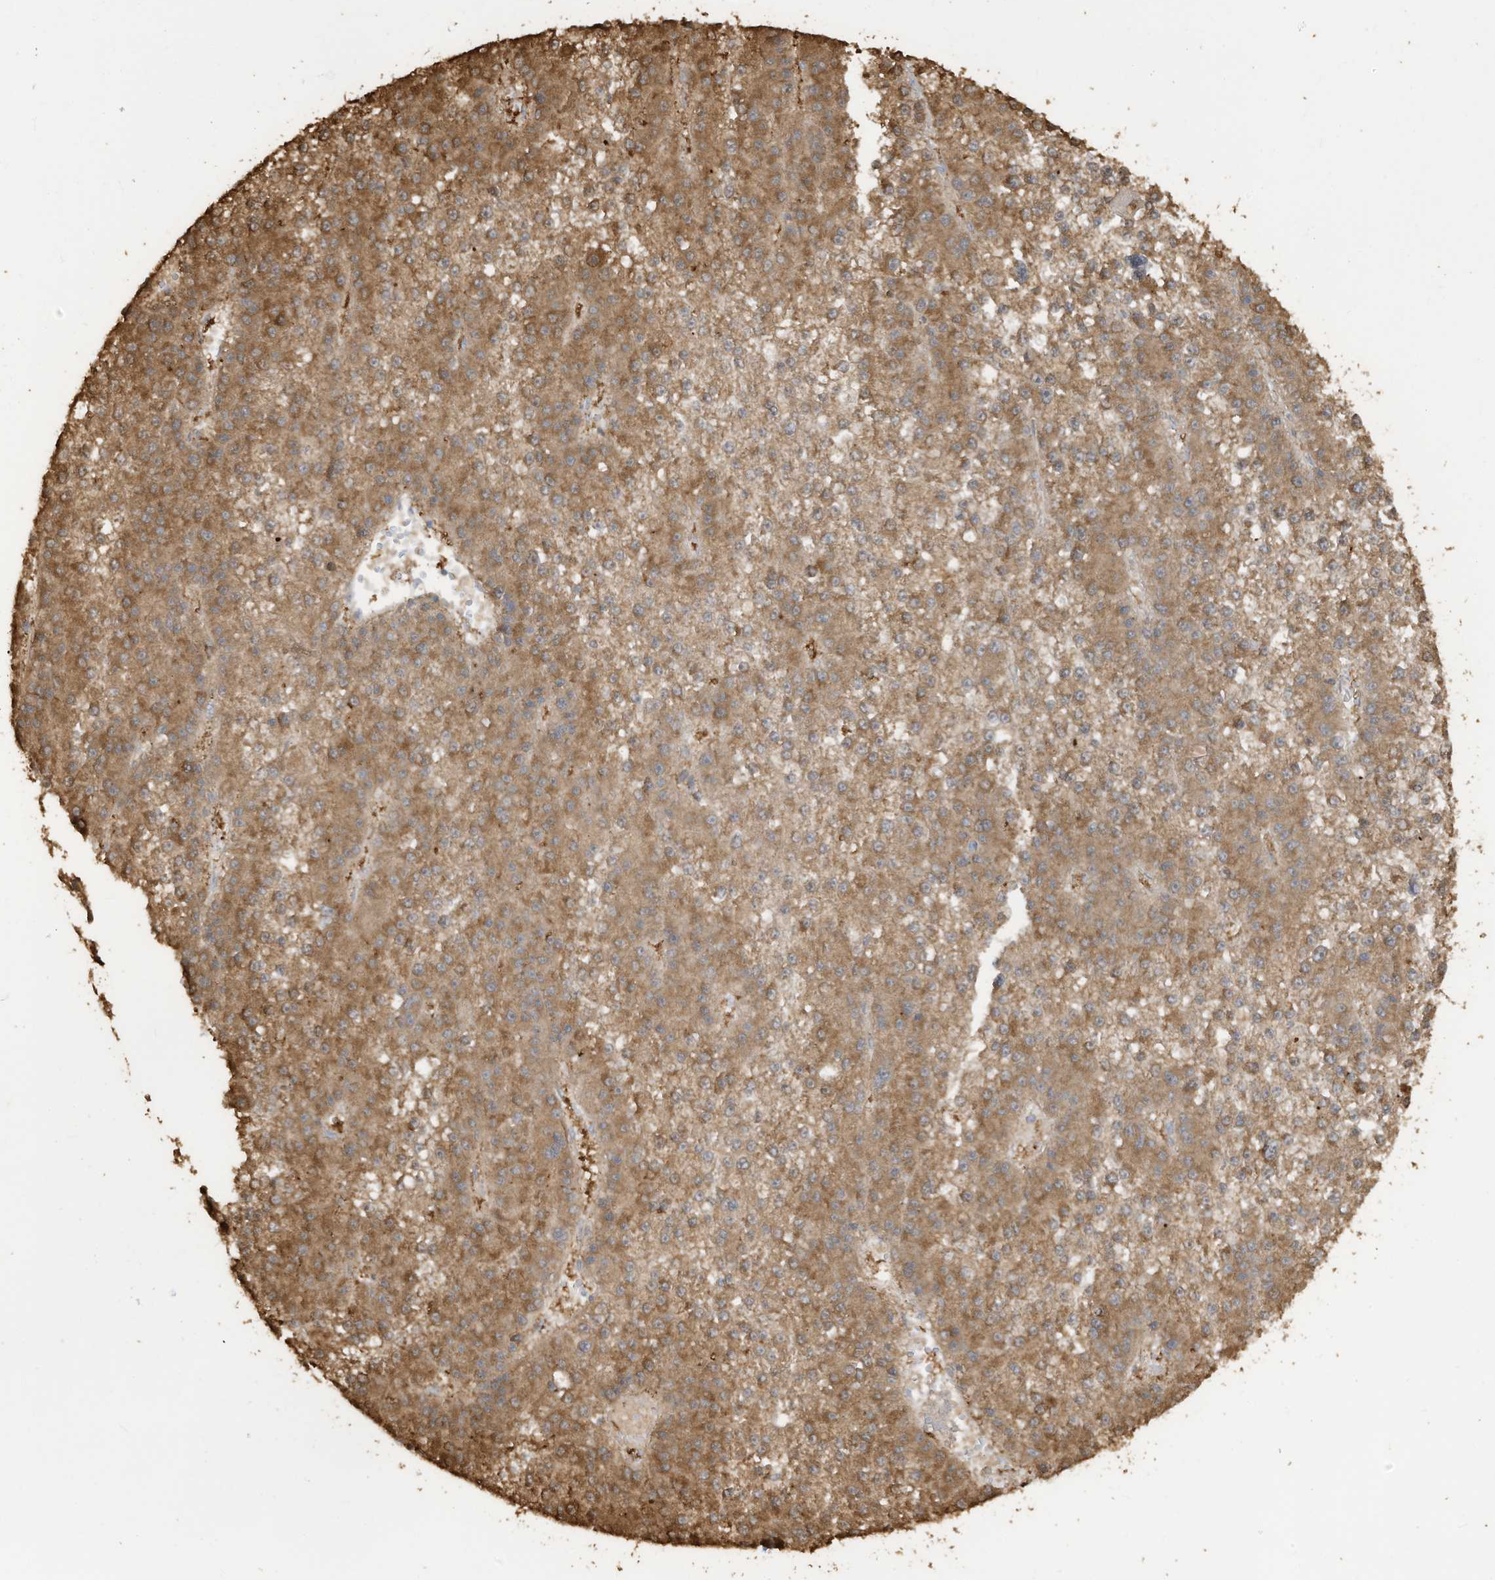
{"staining": {"intensity": "moderate", "quantity": ">75%", "location": "cytoplasmic/membranous"}, "tissue": "liver cancer", "cell_type": "Tumor cells", "image_type": "cancer", "snomed": [{"axis": "morphology", "description": "Carcinoma, Hepatocellular, NOS"}, {"axis": "topography", "description": "Liver"}], "caption": "IHC image of neoplastic tissue: human liver cancer (hepatocellular carcinoma) stained using IHC demonstrates medium levels of moderate protein expression localized specifically in the cytoplasmic/membranous of tumor cells, appearing as a cytoplasmic/membranous brown color.", "gene": "GTPBP2", "patient": {"sex": "female", "age": 73}}